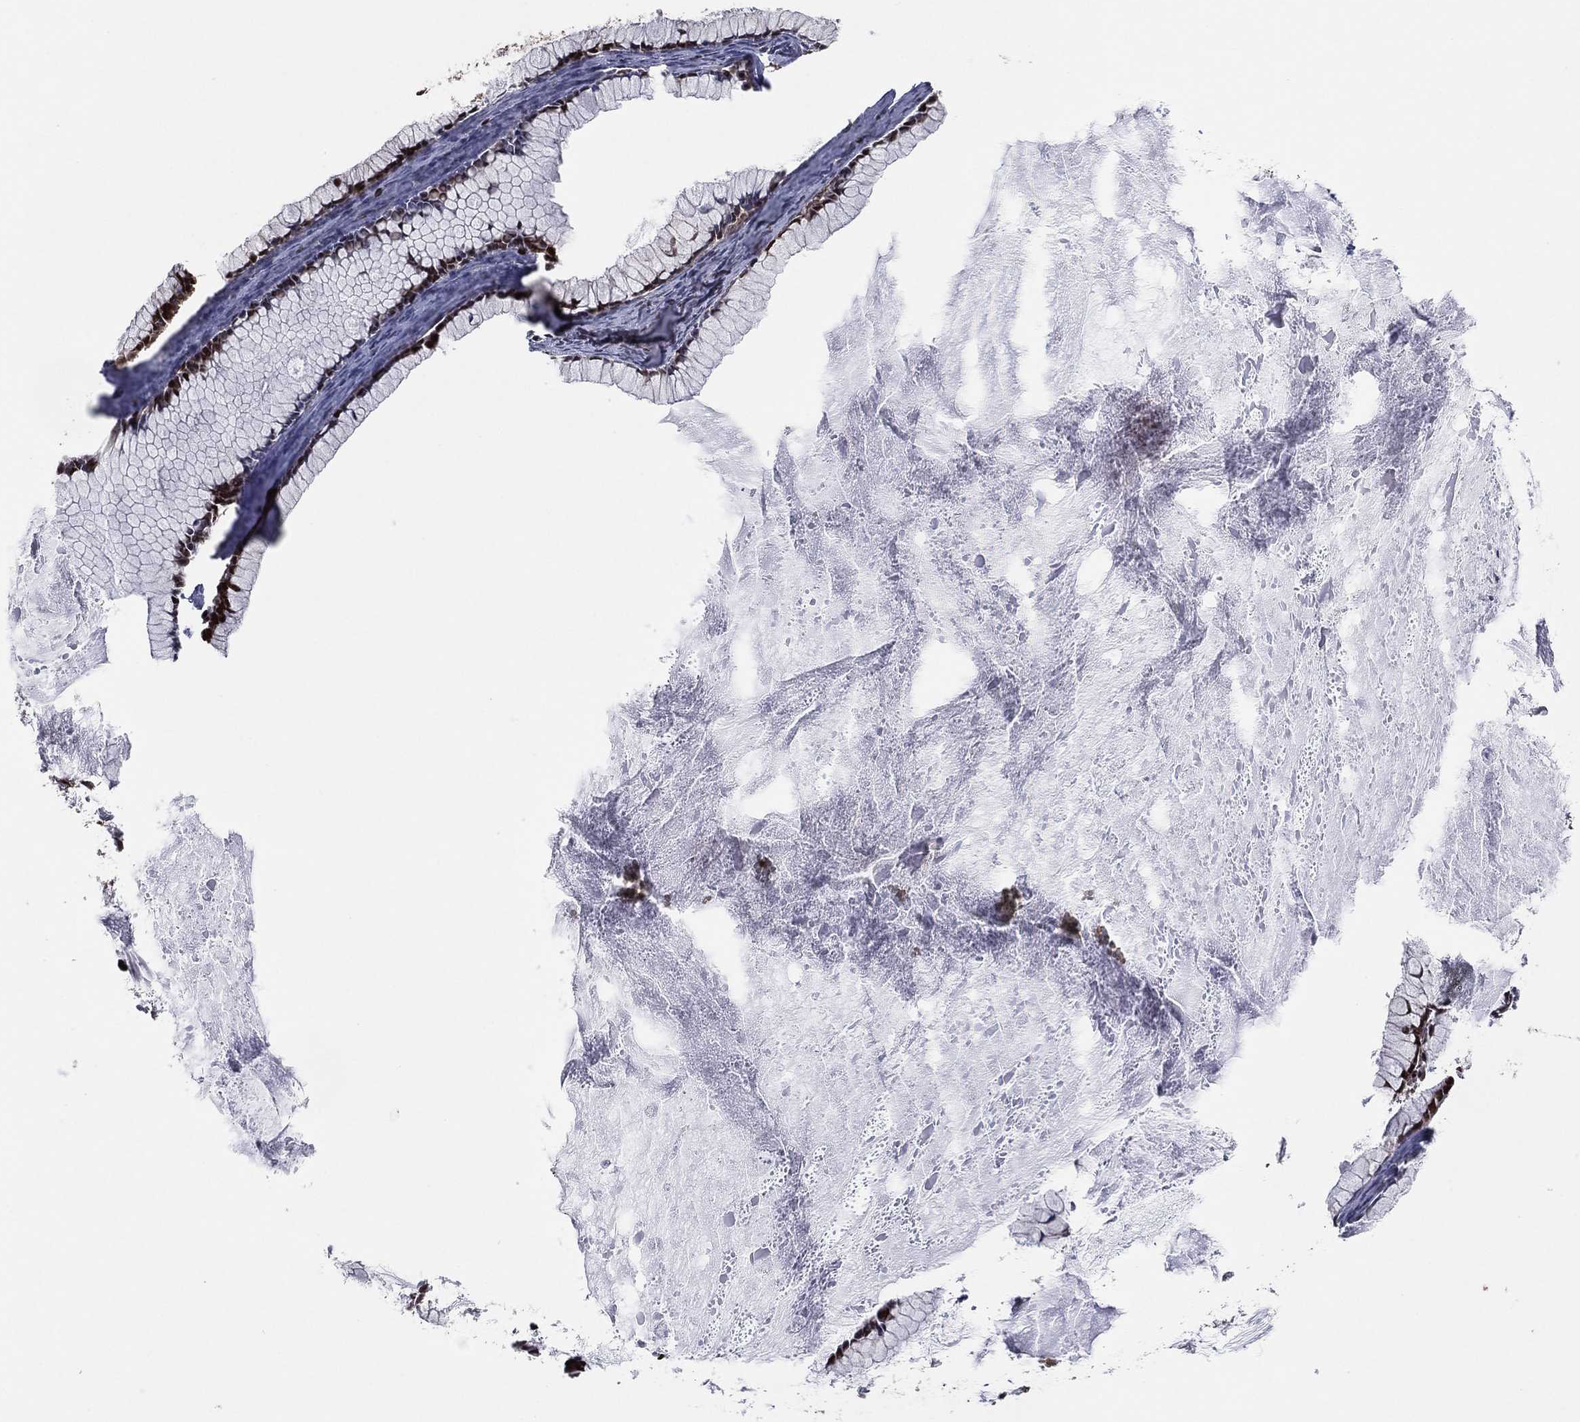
{"staining": {"intensity": "moderate", "quantity": "<25%", "location": "nuclear"}, "tissue": "ovarian cancer", "cell_type": "Tumor cells", "image_type": "cancer", "snomed": [{"axis": "morphology", "description": "Cystadenocarcinoma, mucinous, NOS"}, {"axis": "topography", "description": "Ovary"}], "caption": "A low amount of moderate nuclear positivity is present in about <25% of tumor cells in ovarian mucinous cystadenocarcinoma tissue.", "gene": "PSMA1", "patient": {"sex": "female", "age": 41}}